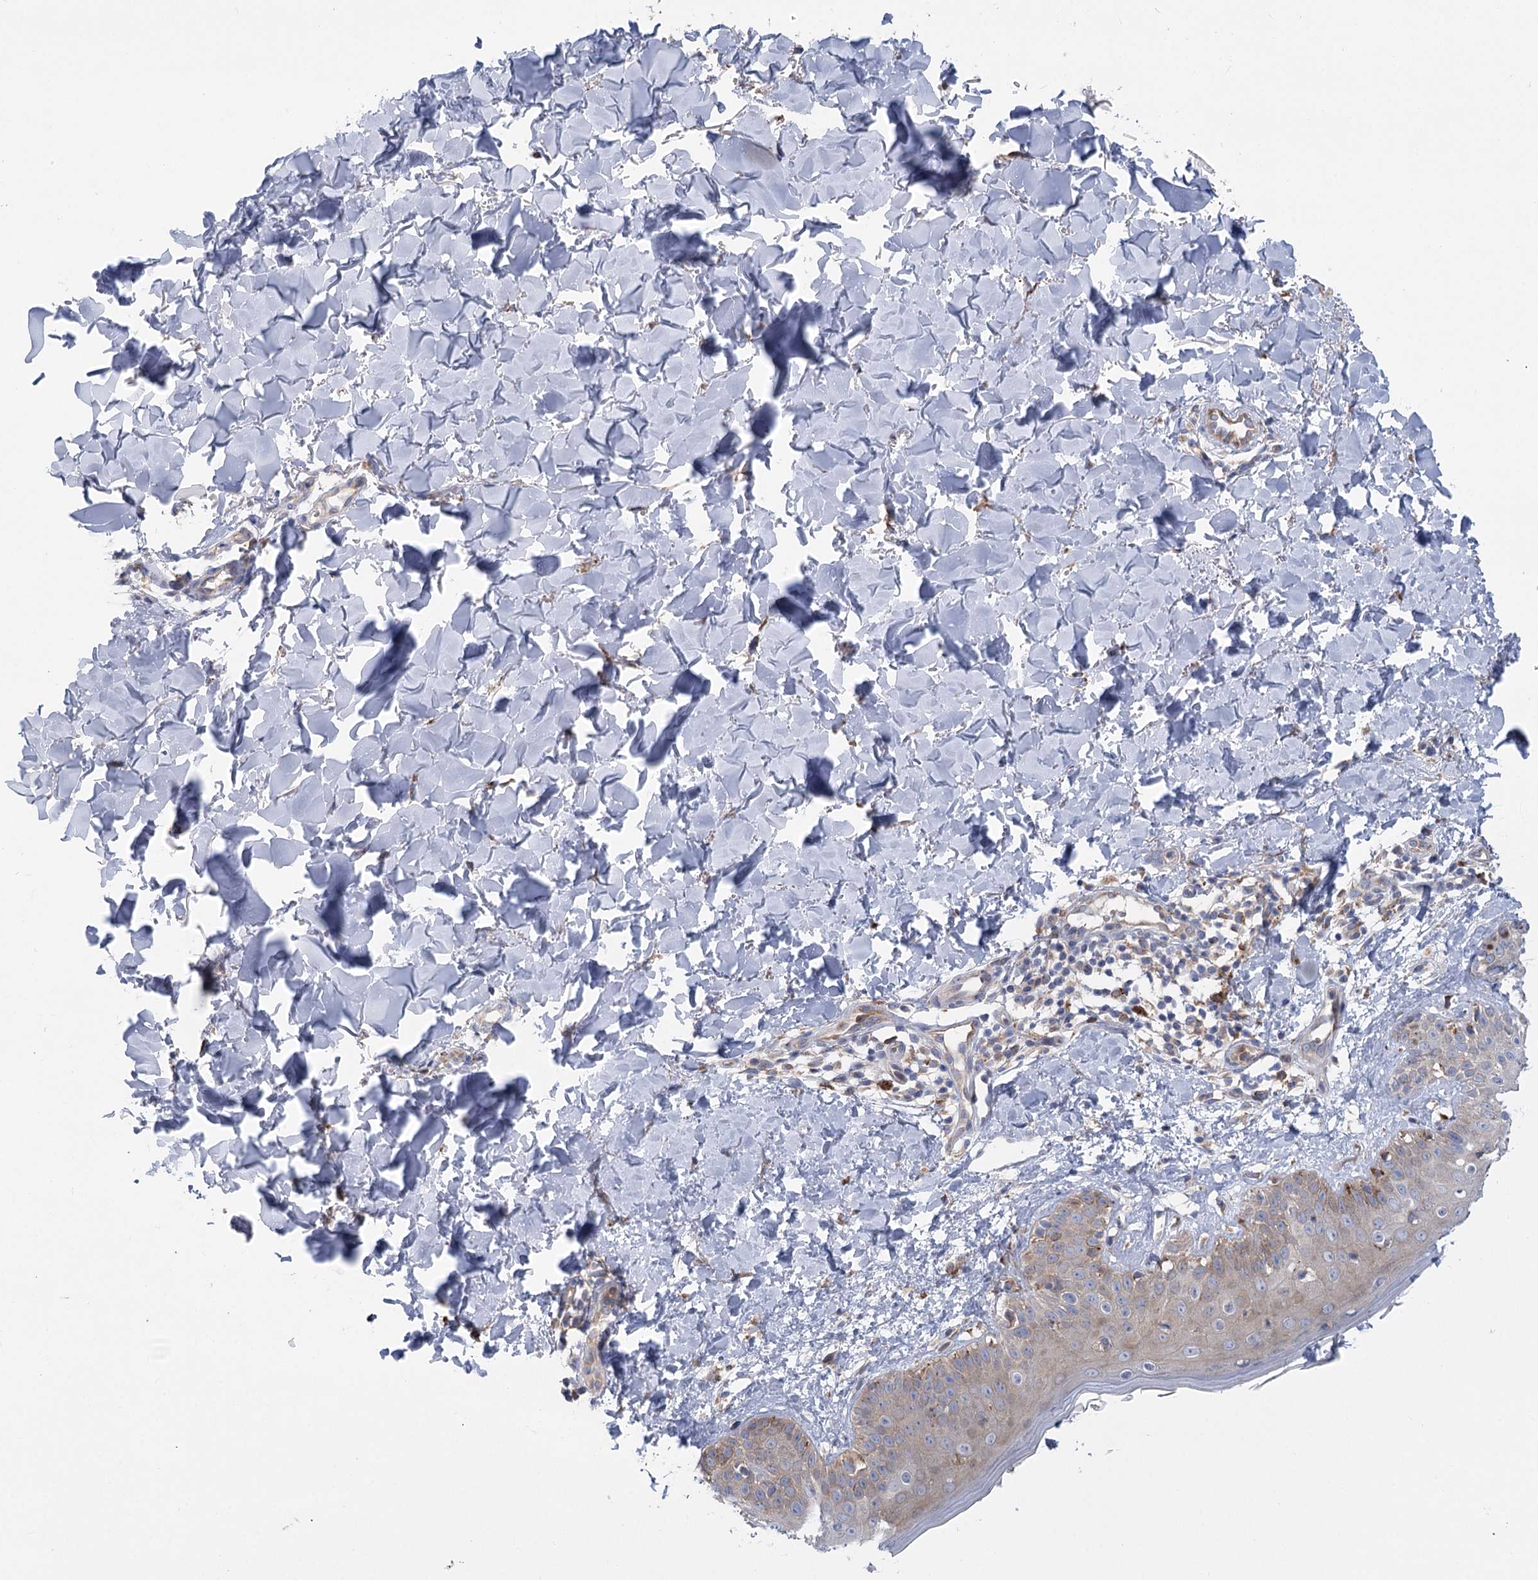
{"staining": {"intensity": "moderate", "quantity": ">75%", "location": "cytoplasmic/membranous"}, "tissue": "skin", "cell_type": "Fibroblasts", "image_type": "normal", "snomed": [{"axis": "morphology", "description": "Normal tissue, NOS"}, {"axis": "topography", "description": "Skin"}], "caption": "Approximately >75% of fibroblasts in unremarkable skin show moderate cytoplasmic/membranous protein expression as visualized by brown immunohistochemical staining.", "gene": "METTL24", "patient": {"sex": "male", "age": 52}}